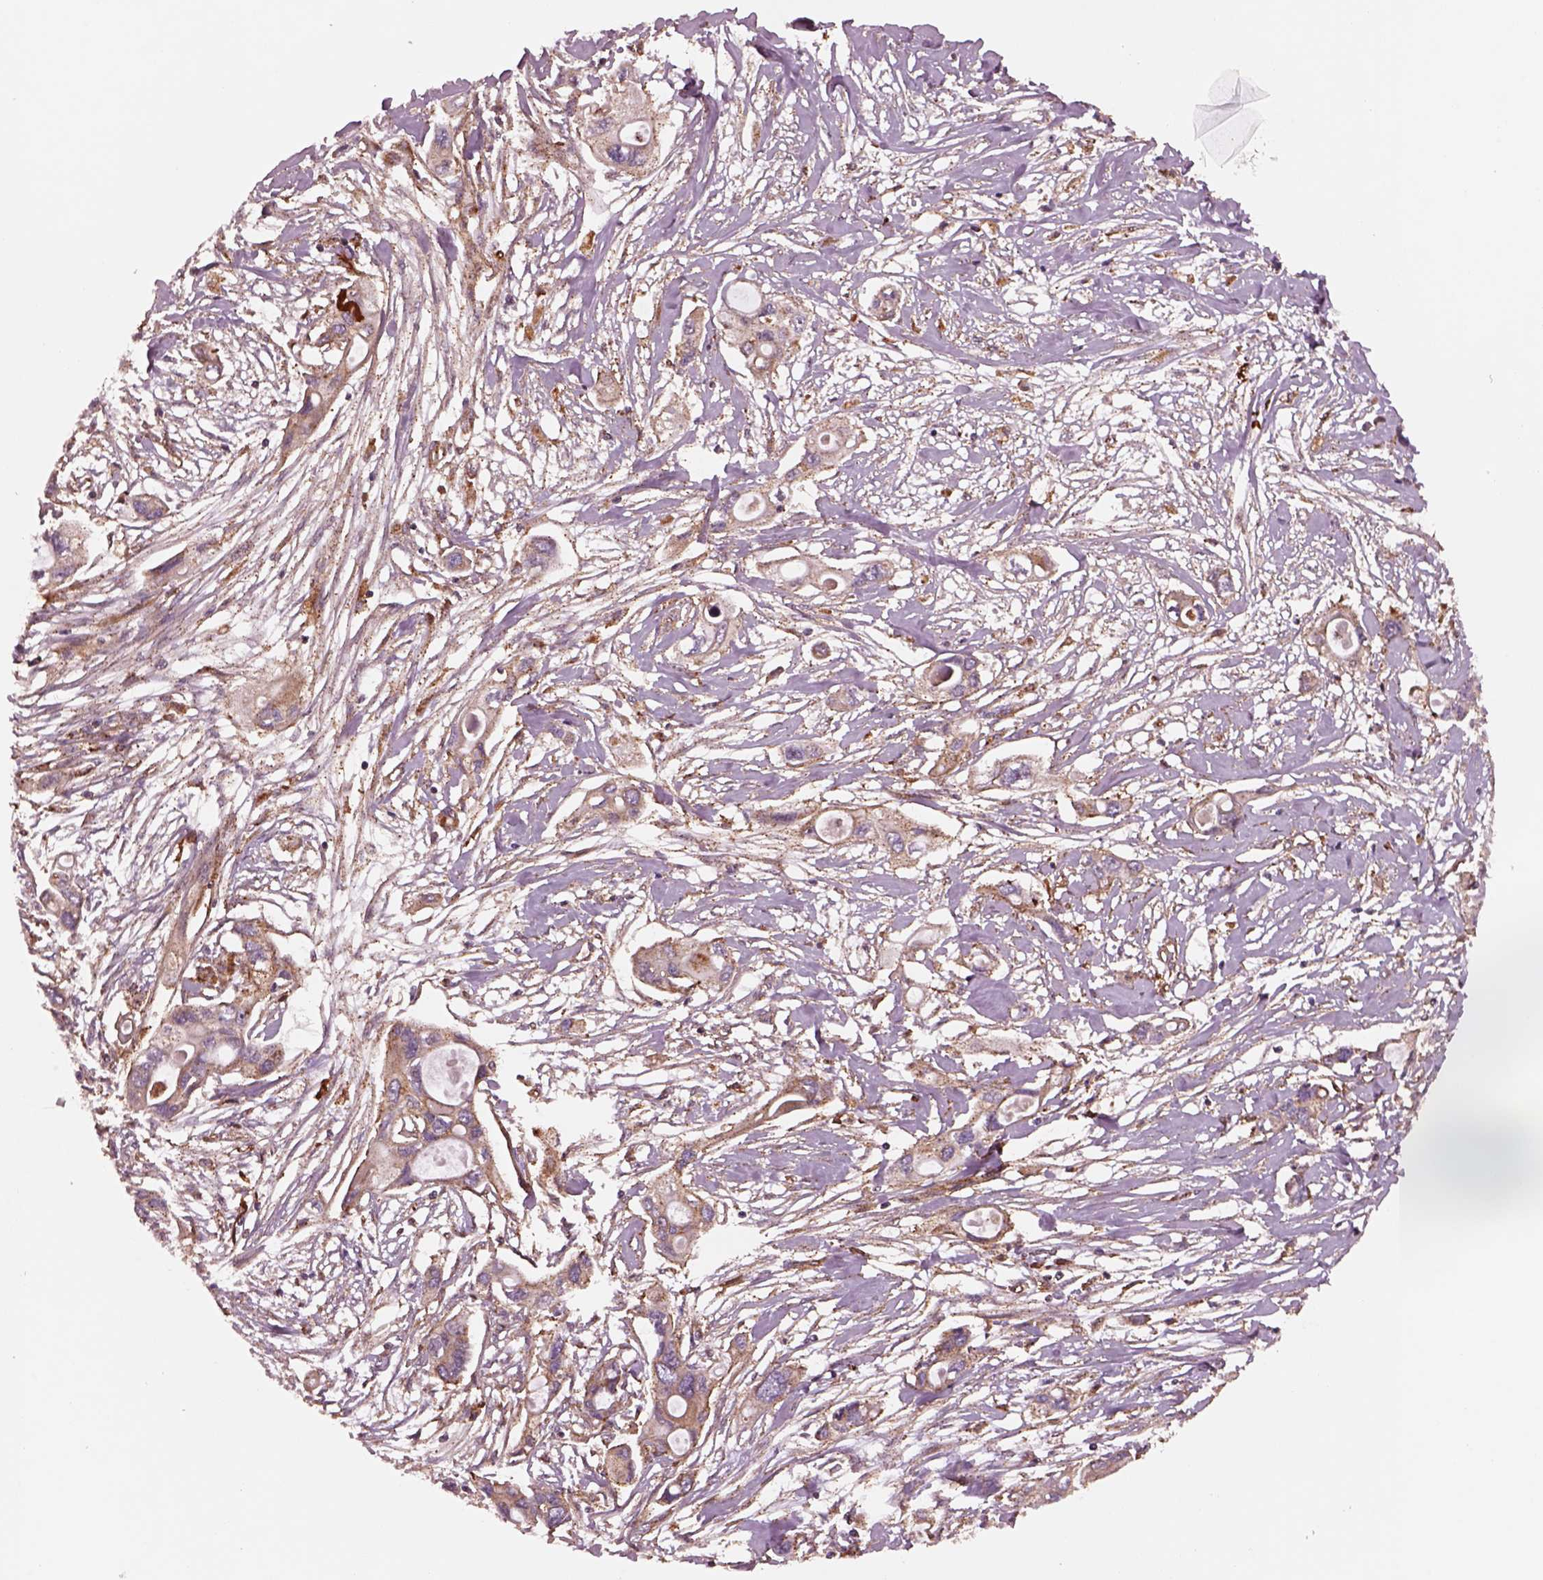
{"staining": {"intensity": "weak", "quantity": ">75%", "location": "cytoplasmic/membranous"}, "tissue": "pancreatic cancer", "cell_type": "Tumor cells", "image_type": "cancer", "snomed": [{"axis": "morphology", "description": "Adenocarcinoma, NOS"}, {"axis": "topography", "description": "Pancreas"}], "caption": "Adenocarcinoma (pancreatic) tissue displays weak cytoplasmic/membranous positivity in approximately >75% of tumor cells", "gene": "WASHC2A", "patient": {"sex": "male", "age": 60}}